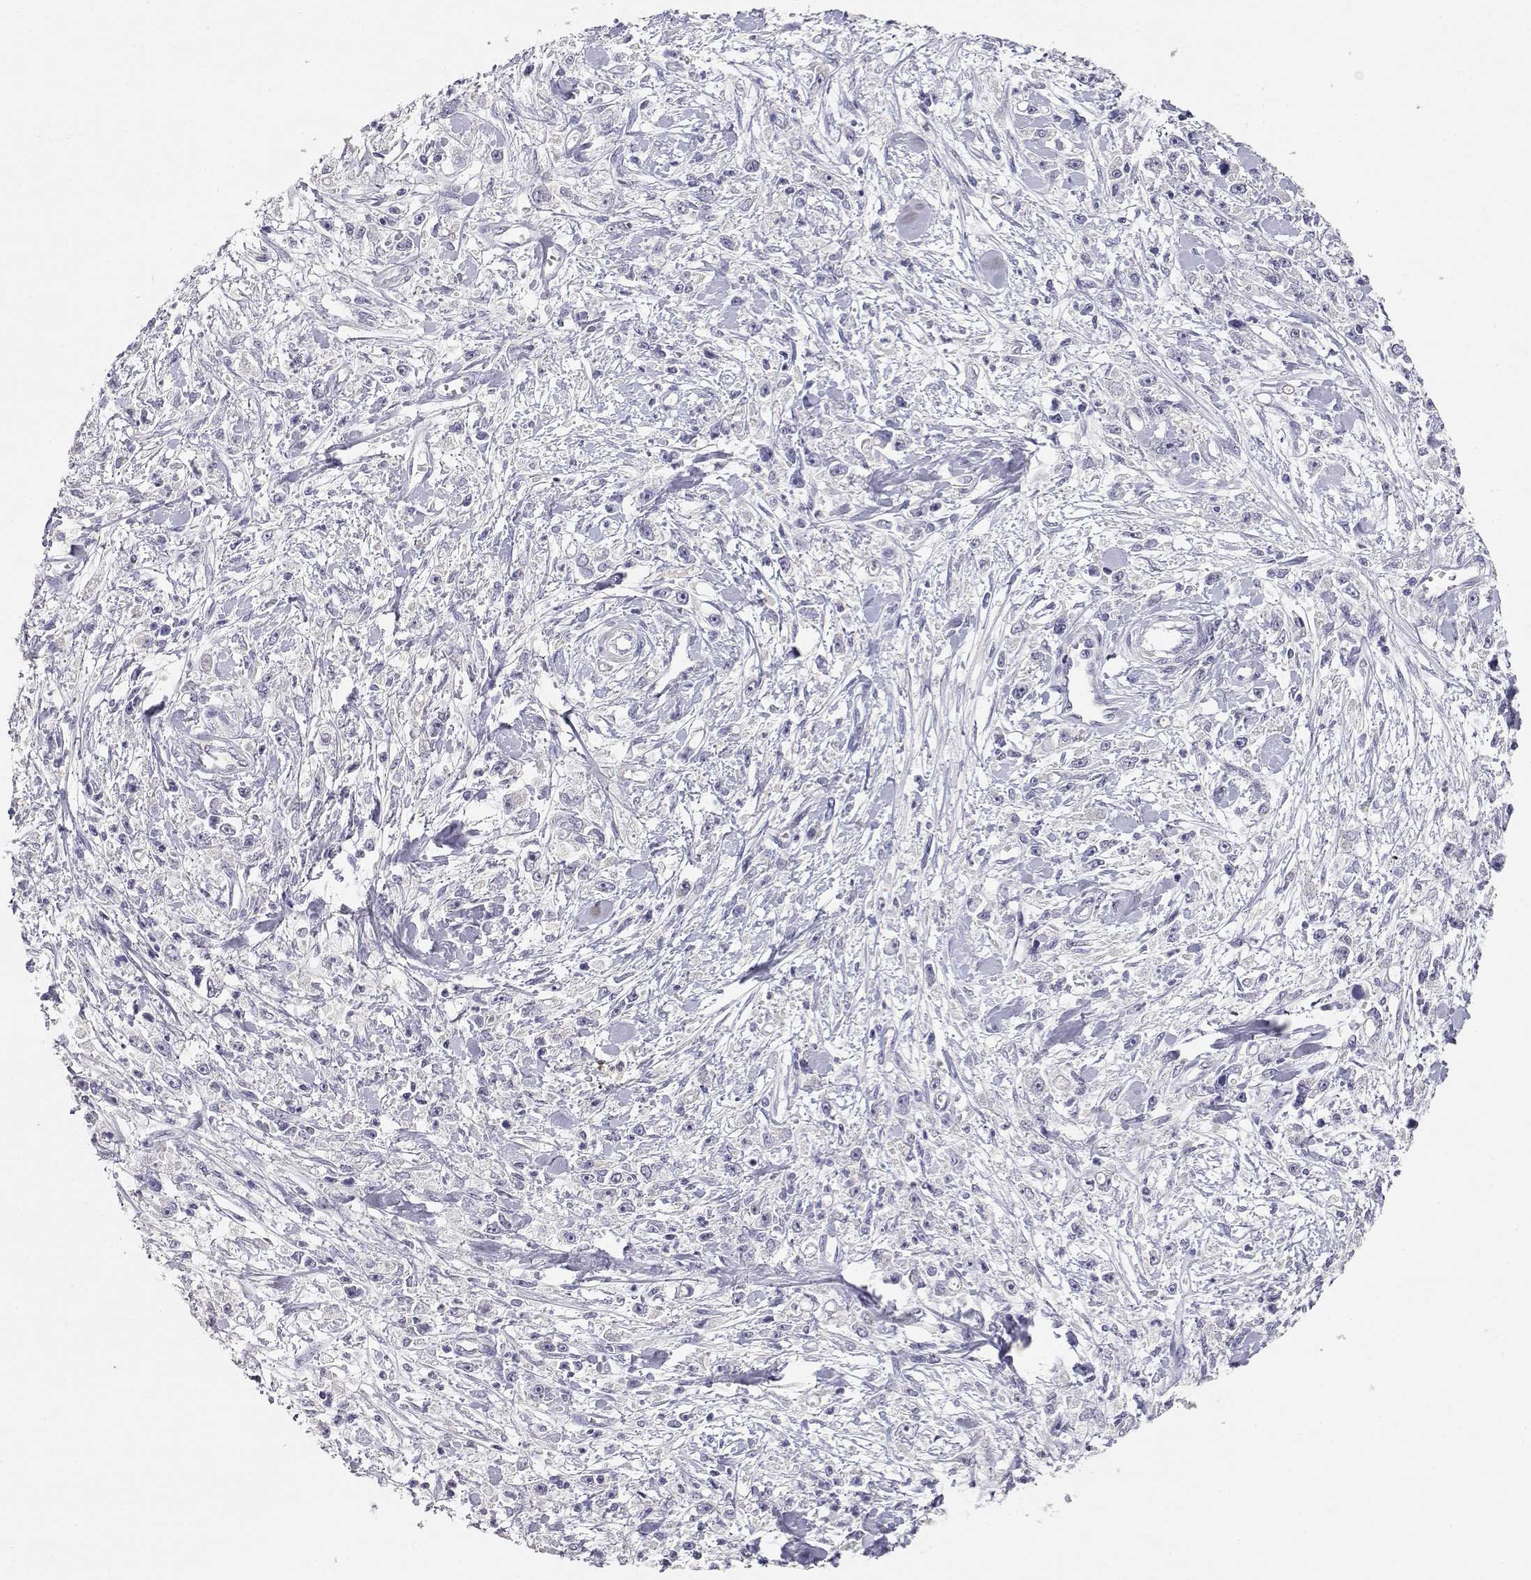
{"staining": {"intensity": "negative", "quantity": "none", "location": "none"}, "tissue": "stomach cancer", "cell_type": "Tumor cells", "image_type": "cancer", "snomed": [{"axis": "morphology", "description": "Adenocarcinoma, NOS"}, {"axis": "topography", "description": "Stomach"}], "caption": "High magnification brightfield microscopy of adenocarcinoma (stomach) stained with DAB (3,3'-diaminobenzidine) (brown) and counterstained with hematoxylin (blue): tumor cells show no significant positivity.", "gene": "ADA", "patient": {"sex": "female", "age": 59}}